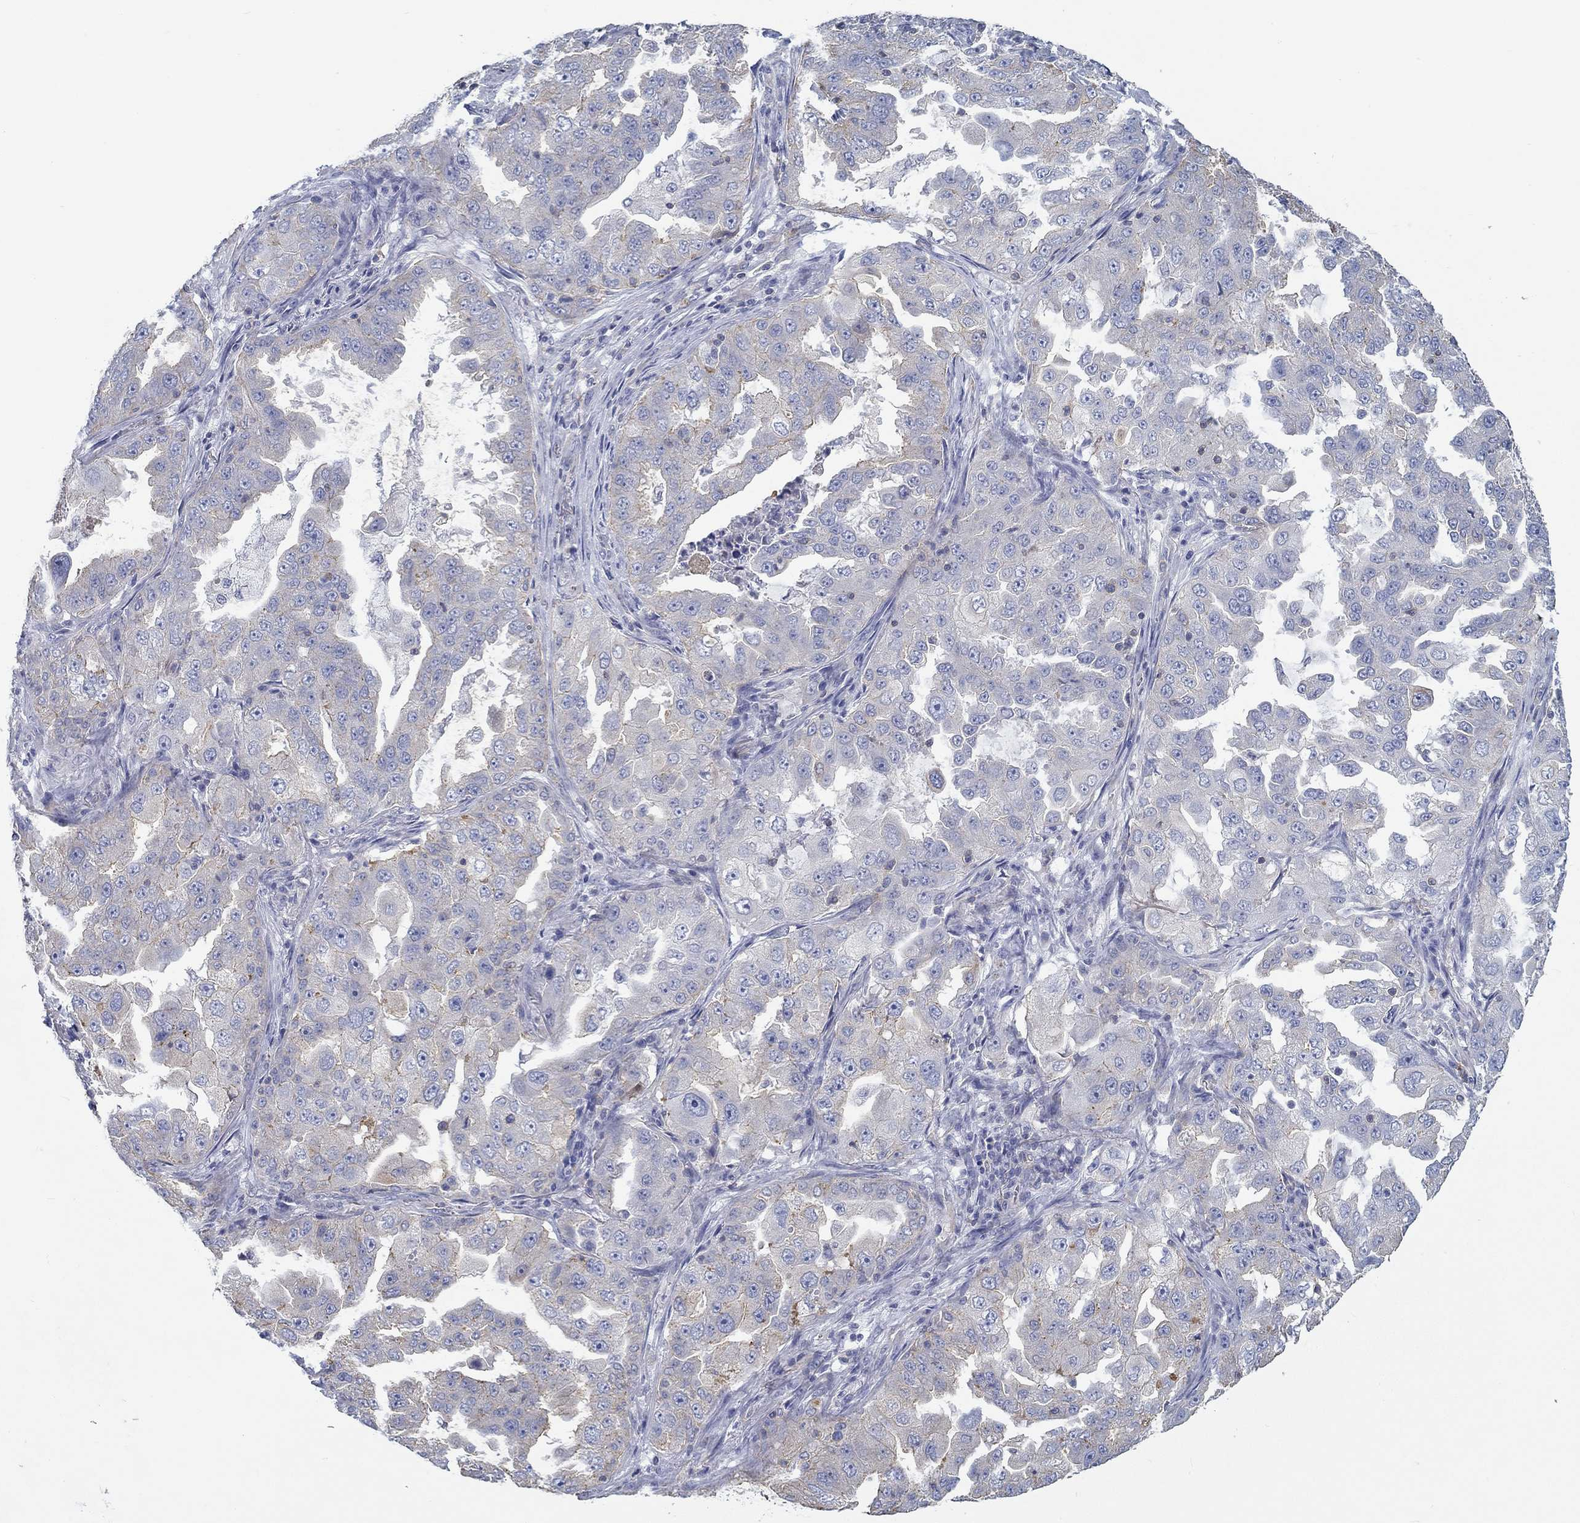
{"staining": {"intensity": "negative", "quantity": "none", "location": "none"}, "tissue": "lung cancer", "cell_type": "Tumor cells", "image_type": "cancer", "snomed": [{"axis": "morphology", "description": "Adenocarcinoma, NOS"}, {"axis": "topography", "description": "Lung"}], "caption": "Tumor cells show no significant staining in adenocarcinoma (lung).", "gene": "BBOF1", "patient": {"sex": "female", "age": 61}}